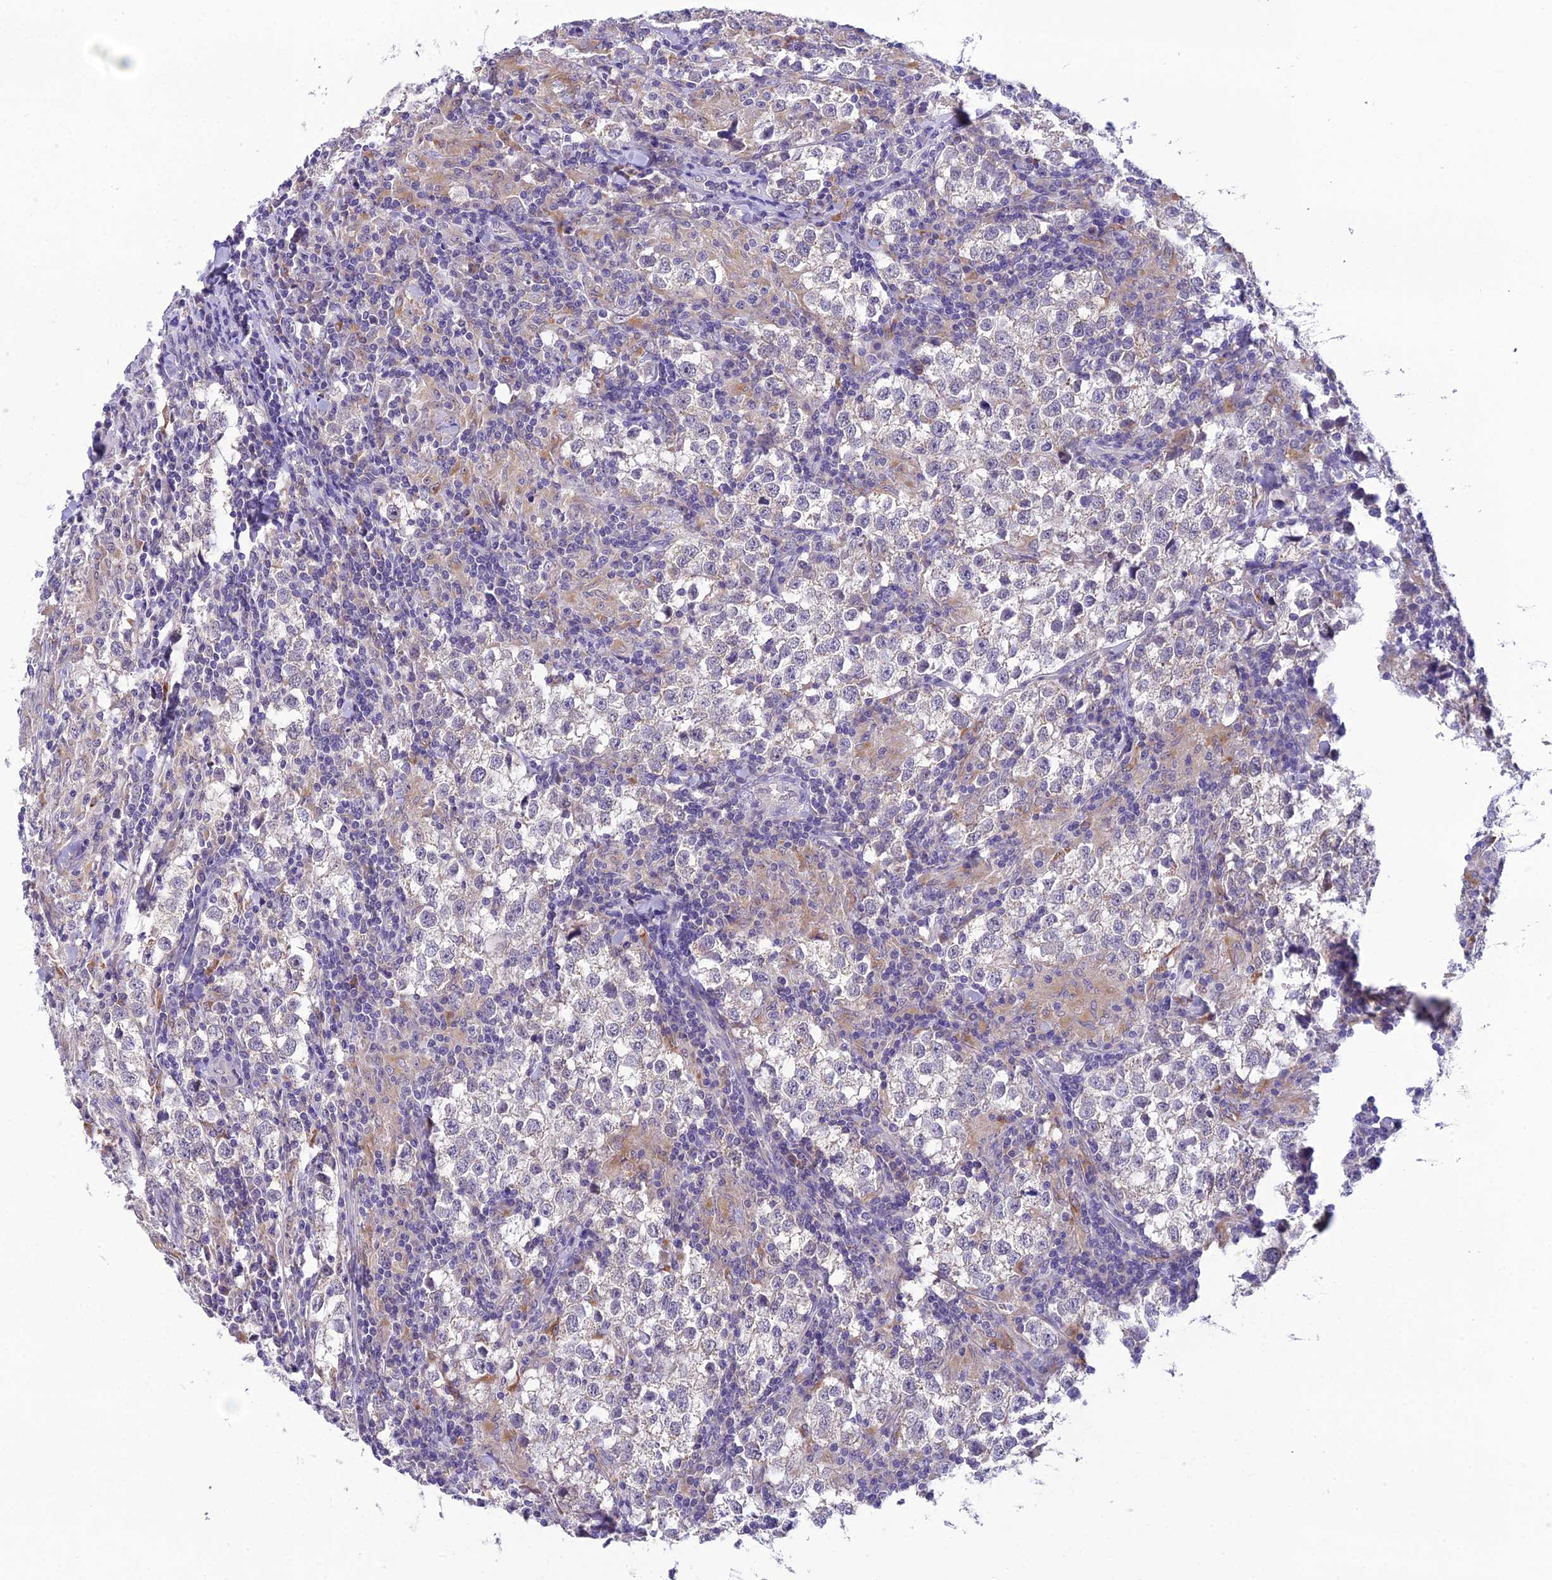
{"staining": {"intensity": "negative", "quantity": "none", "location": "none"}, "tissue": "testis cancer", "cell_type": "Tumor cells", "image_type": "cancer", "snomed": [{"axis": "morphology", "description": "Seminoma, NOS"}, {"axis": "morphology", "description": "Carcinoma, Embryonal, NOS"}, {"axis": "topography", "description": "Testis"}], "caption": "Tumor cells show no significant protein positivity in testis embryonal carcinoma.", "gene": "MIIP", "patient": {"sex": "male", "age": 36}}